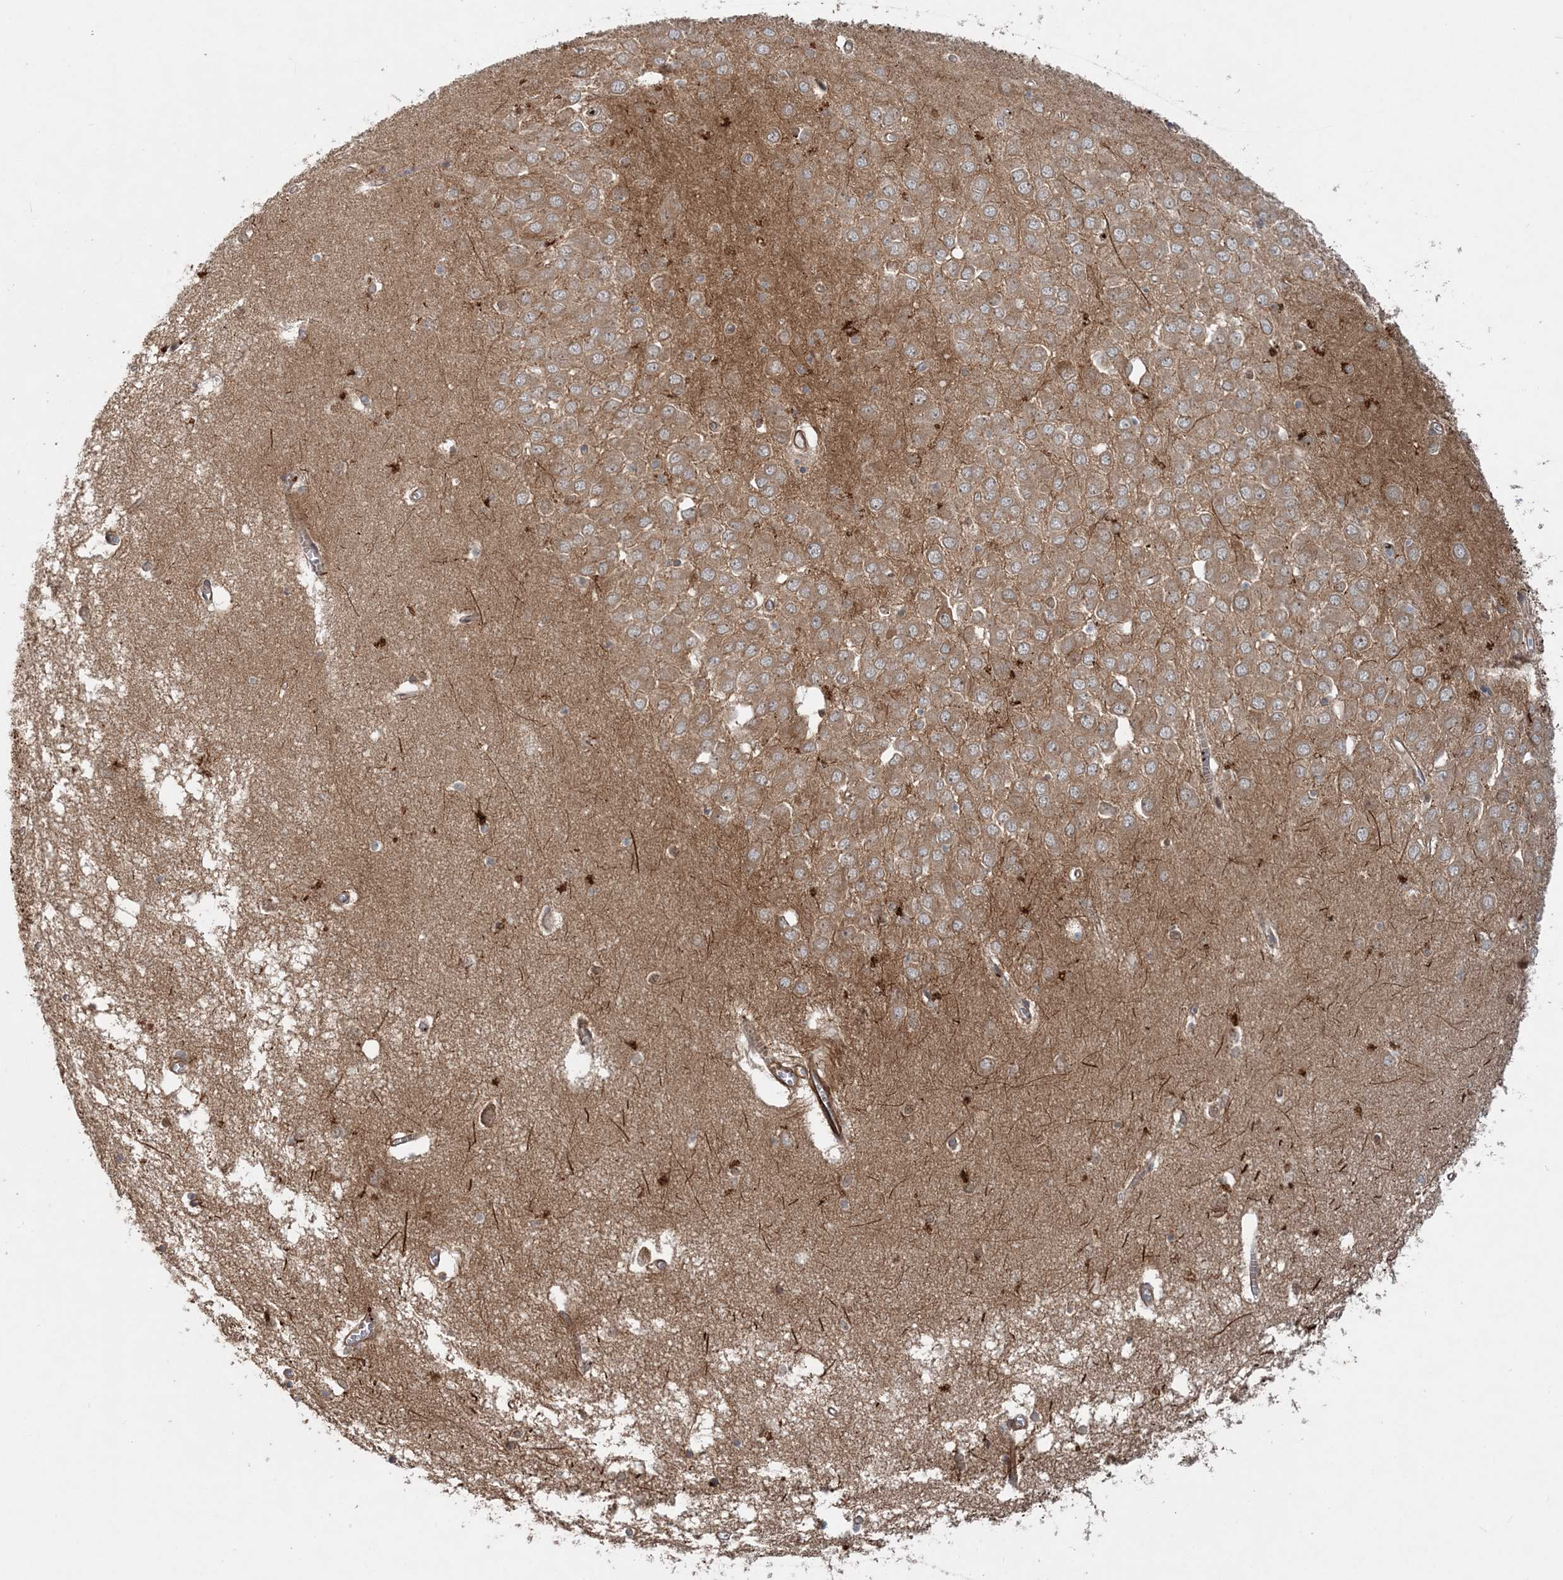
{"staining": {"intensity": "moderate", "quantity": "<25%", "location": "cytoplasmic/membranous"}, "tissue": "hippocampus", "cell_type": "Glial cells", "image_type": "normal", "snomed": [{"axis": "morphology", "description": "Normal tissue, NOS"}, {"axis": "topography", "description": "Hippocampus"}], "caption": "High-magnification brightfield microscopy of normal hippocampus stained with DAB (3,3'-diaminobenzidine) (brown) and counterstained with hematoxylin (blue). glial cells exhibit moderate cytoplasmic/membranous expression is present in about<25% of cells.", "gene": "GEMIN5", "patient": {"sex": "male", "age": 70}}